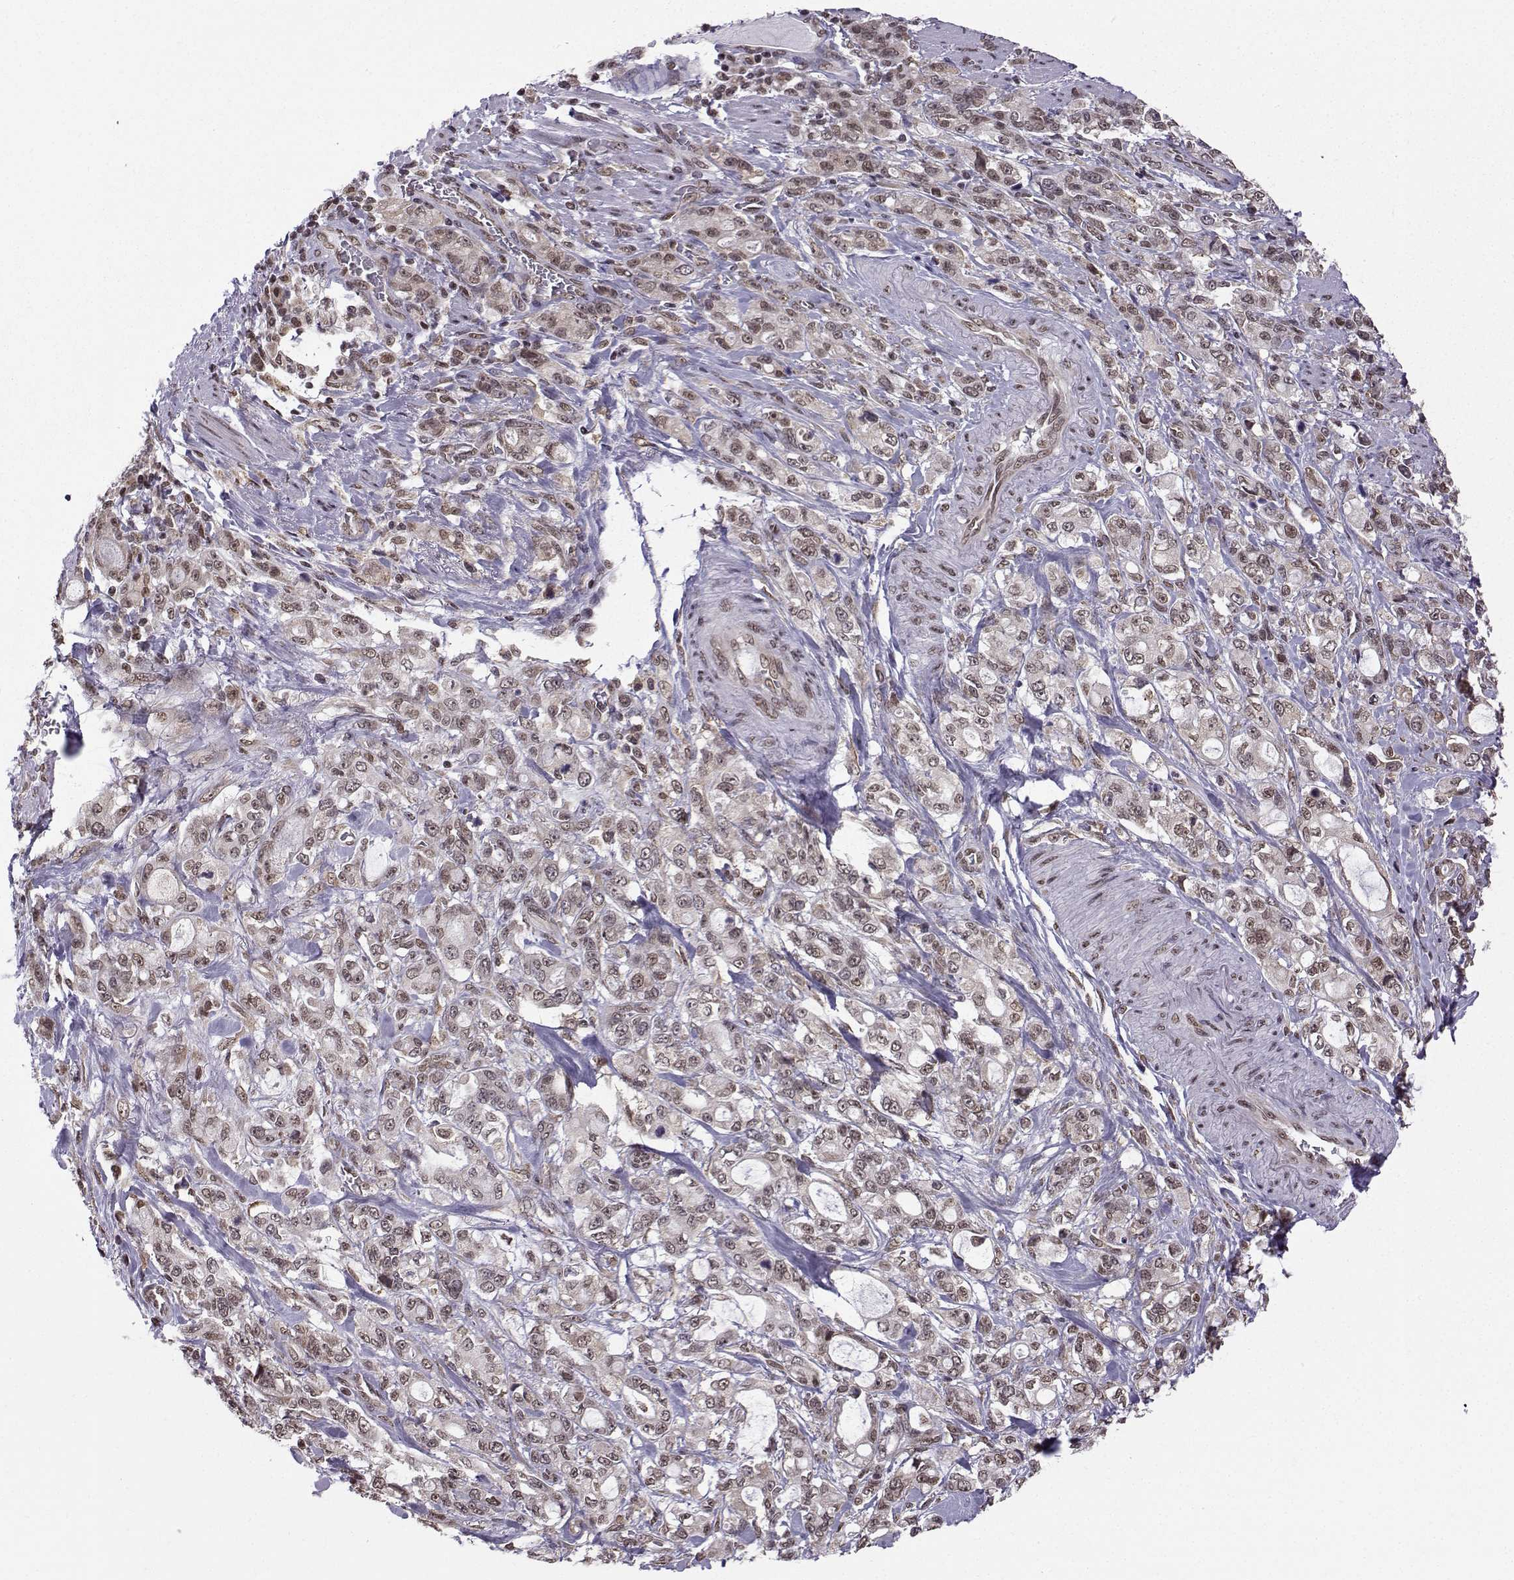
{"staining": {"intensity": "negative", "quantity": "none", "location": "none"}, "tissue": "stomach cancer", "cell_type": "Tumor cells", "image_type": "cancer", "snomed": [{"axis": "morphology", "description": "Adenocarcinoma, NOS"}, {"axis": "topography", "description": "Stomach"}], "caption": "Stomach cancer was stained to show a protein in brown. There is no significant positivity in tumor cells.", "gene": "EZH1", "patient": {"sex": "male", "age": 63}}